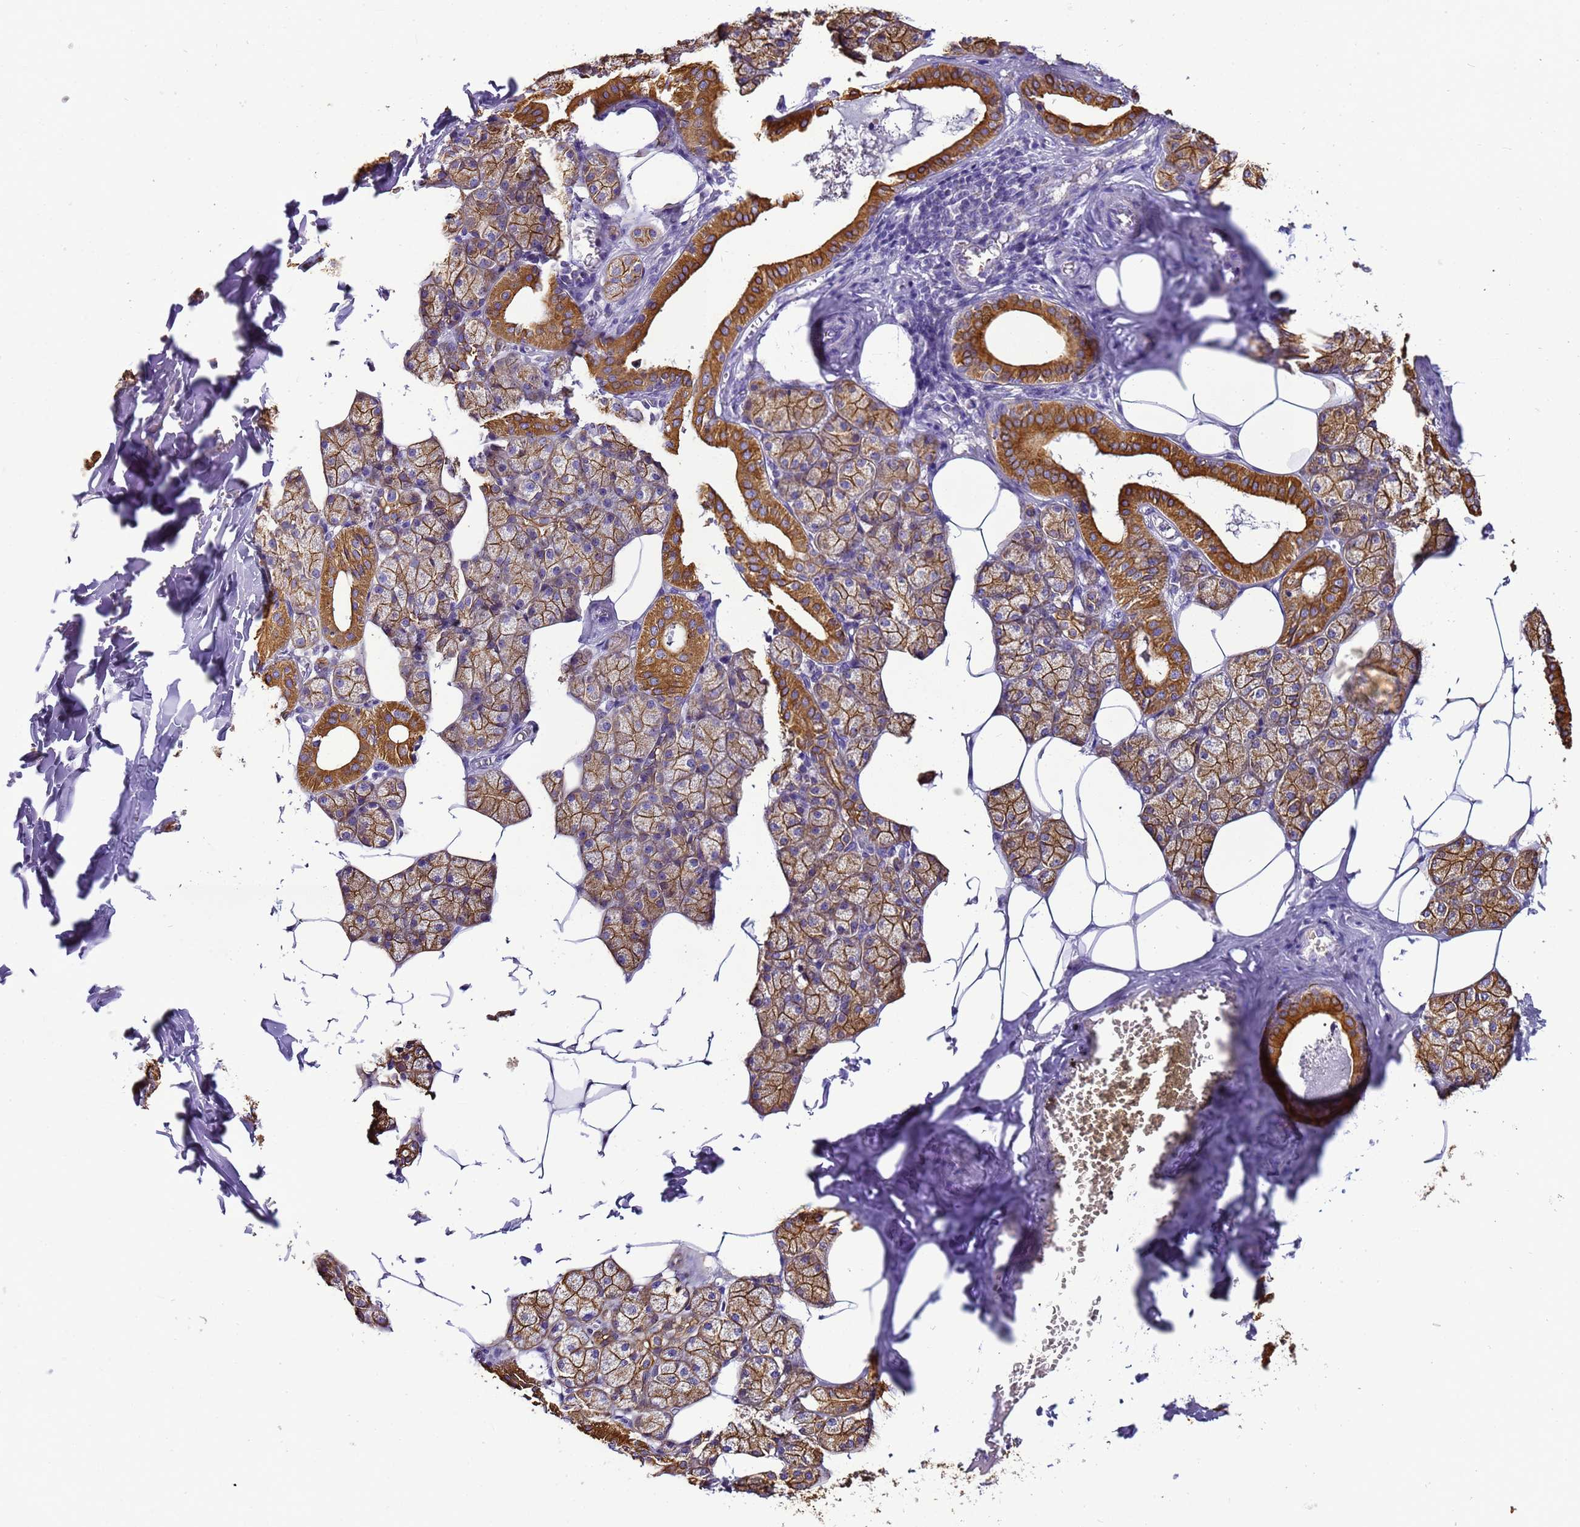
{"staining": {"intensity": "strong", "quantity": ">75%", "location": "cytoplasmic/membranous"}, "tissue": "salivary gland", "cell_type": "Glandular cells", "image_type": "normal", "snomed": [{"axis": "morphology", "description": "Normal tissue, NOS"}, {"axis": "topography", "description": "Salivary gland"}], "caption": "Immunohistochemistry (IHC) photomicrograph of benign salivary gland: human salivary gland stained using immunohistochemistry (IHC) shows high levels of strong protein expression localized specifically in the cytoplasmic/membranous of glandular cells, appearing as a cytoplasmic/membranous brown color.", "gene": "PIEZO2", "patient": {"sex": "male", "age": 62}}